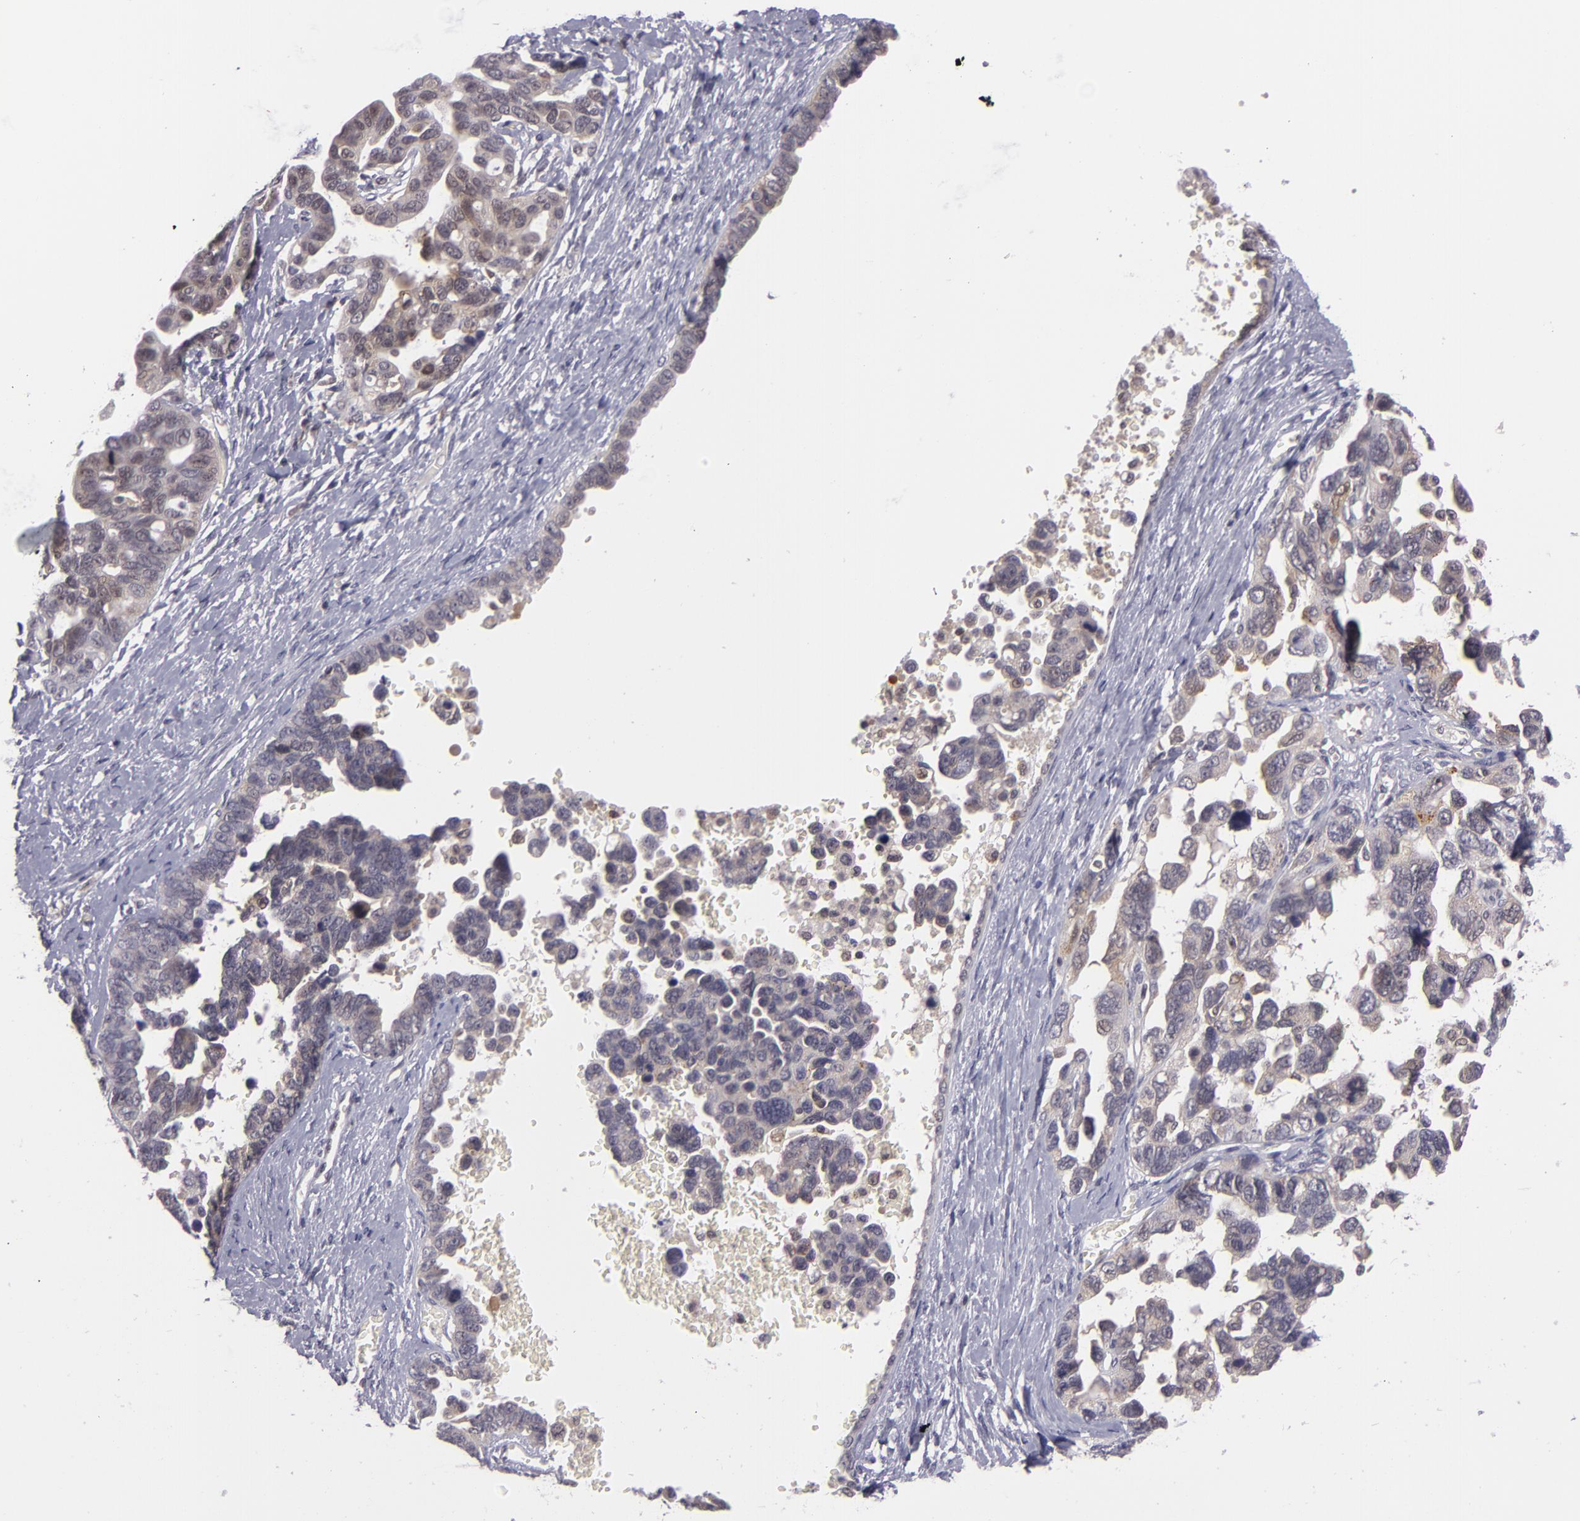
{"staining": {"intensity": "weak", "quantity": "25%-75%", "location": "cytoplasmic/membranous"}, "tissue": "ovarian cancer", "cell_type": "Tumor cells", "image_type": "cancer", "snomed": [{"axis": "morphology", "description": "Cystadenocarcinoma, serous, NOS"}, {"axis": "topography", "description": "Ovary"}], "caption": "IHC (DAB (3,3'-diaminobenzidine)) staining of ovarian cancer (serous cystadenocarcinoma) shows weak cytoplasmic/membranous protein staining in about 25%-75% of tumor cells.", "gene": "BCL10", "patient": {"sex": "female", "age": 69}}